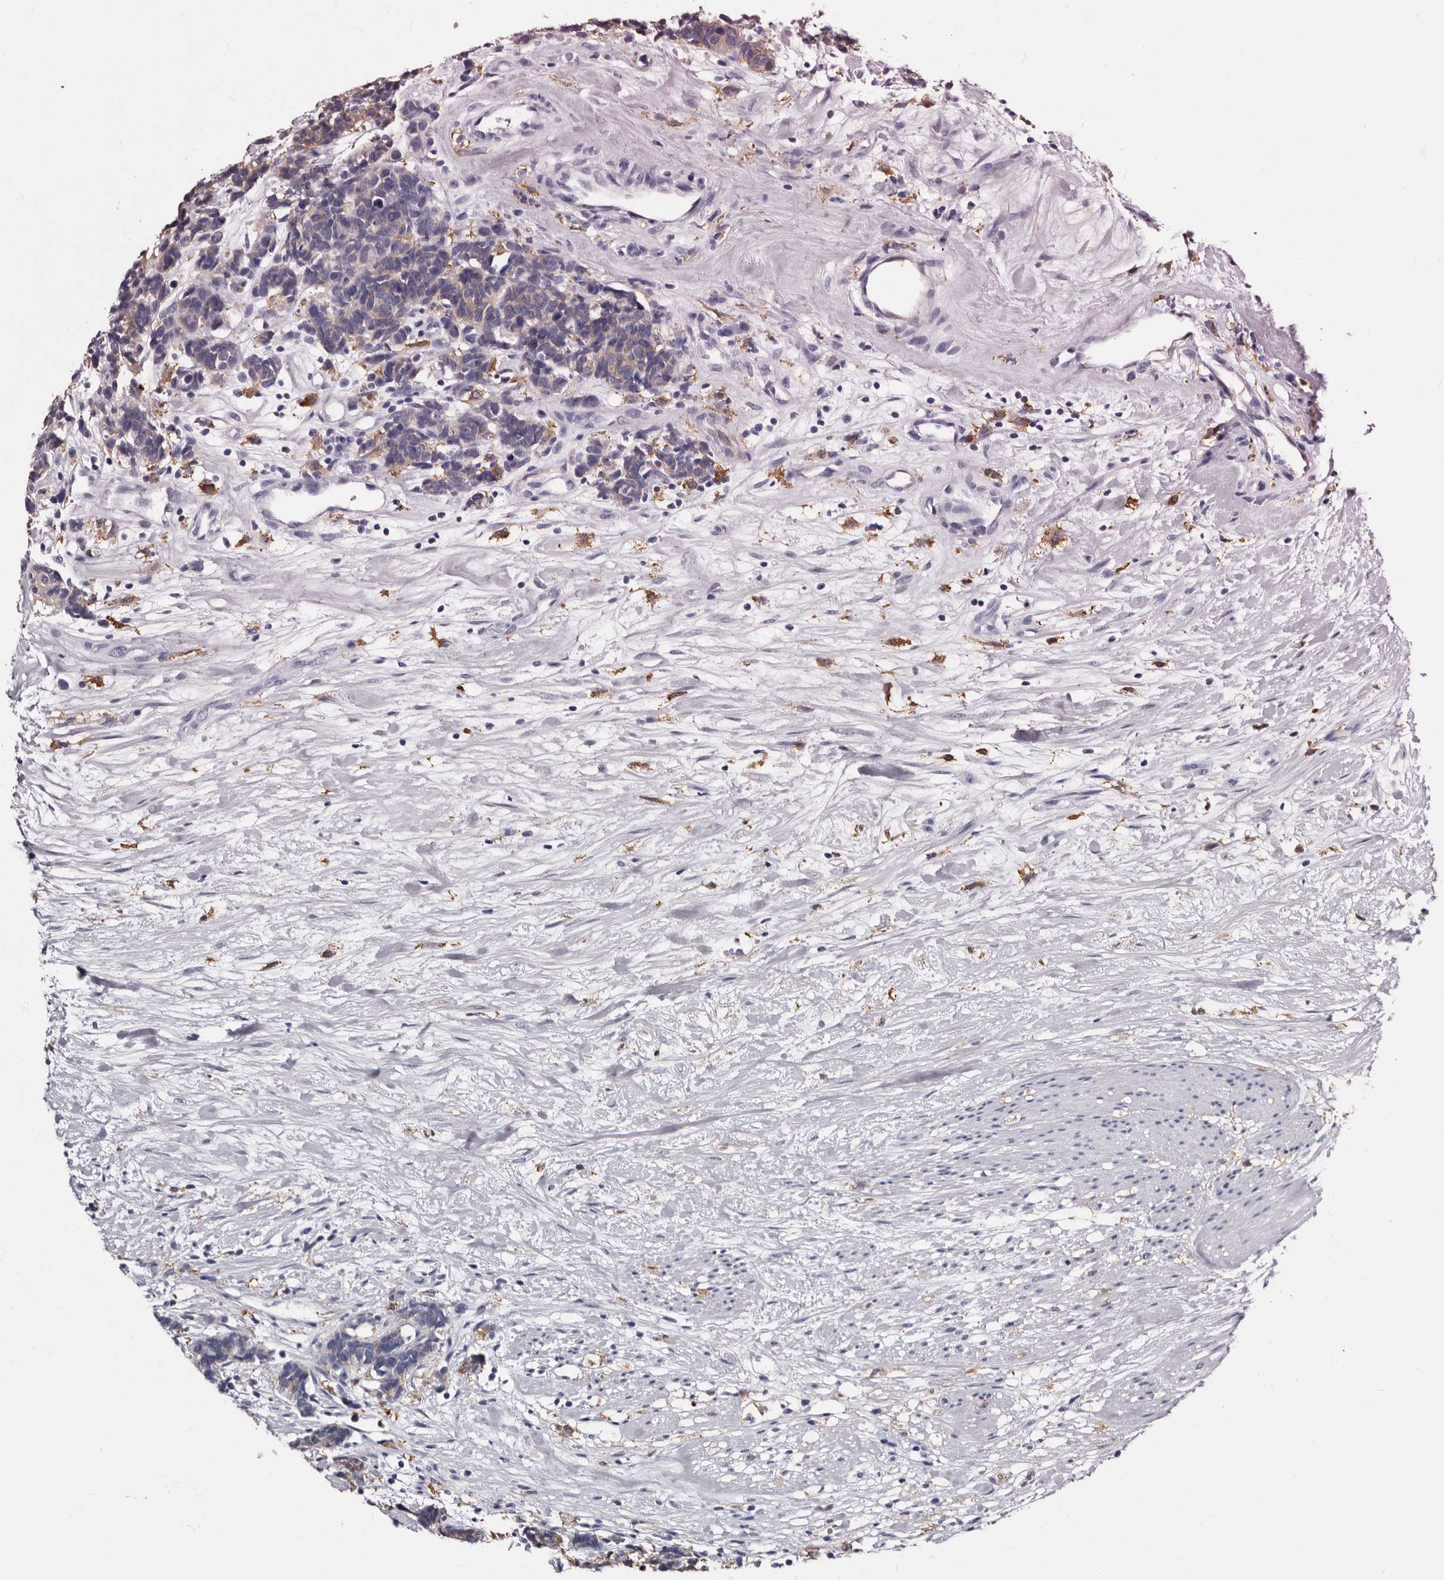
{"staining": {"intensity": "negative", "quantity": "none", "location": "none"}, "tissue": "carcinoid", "cell_type": "Tumor cells", "image_type": "cancer", "snomed": [{"axis": "morphology", "description": "Carcinoma, NOS"}, {"axis": "morphology", "description": "Carcinoid, malignant, NOS"}, {"axis": "topography", "description": "Urinary bladder"}], "caption": "Human carcinoid stained for a protein using immunohistochemistry (IHC) displays no staining in tumor cells.", "gene": "EPB41L3", "patient": {"sex": "male", "age": 57}}